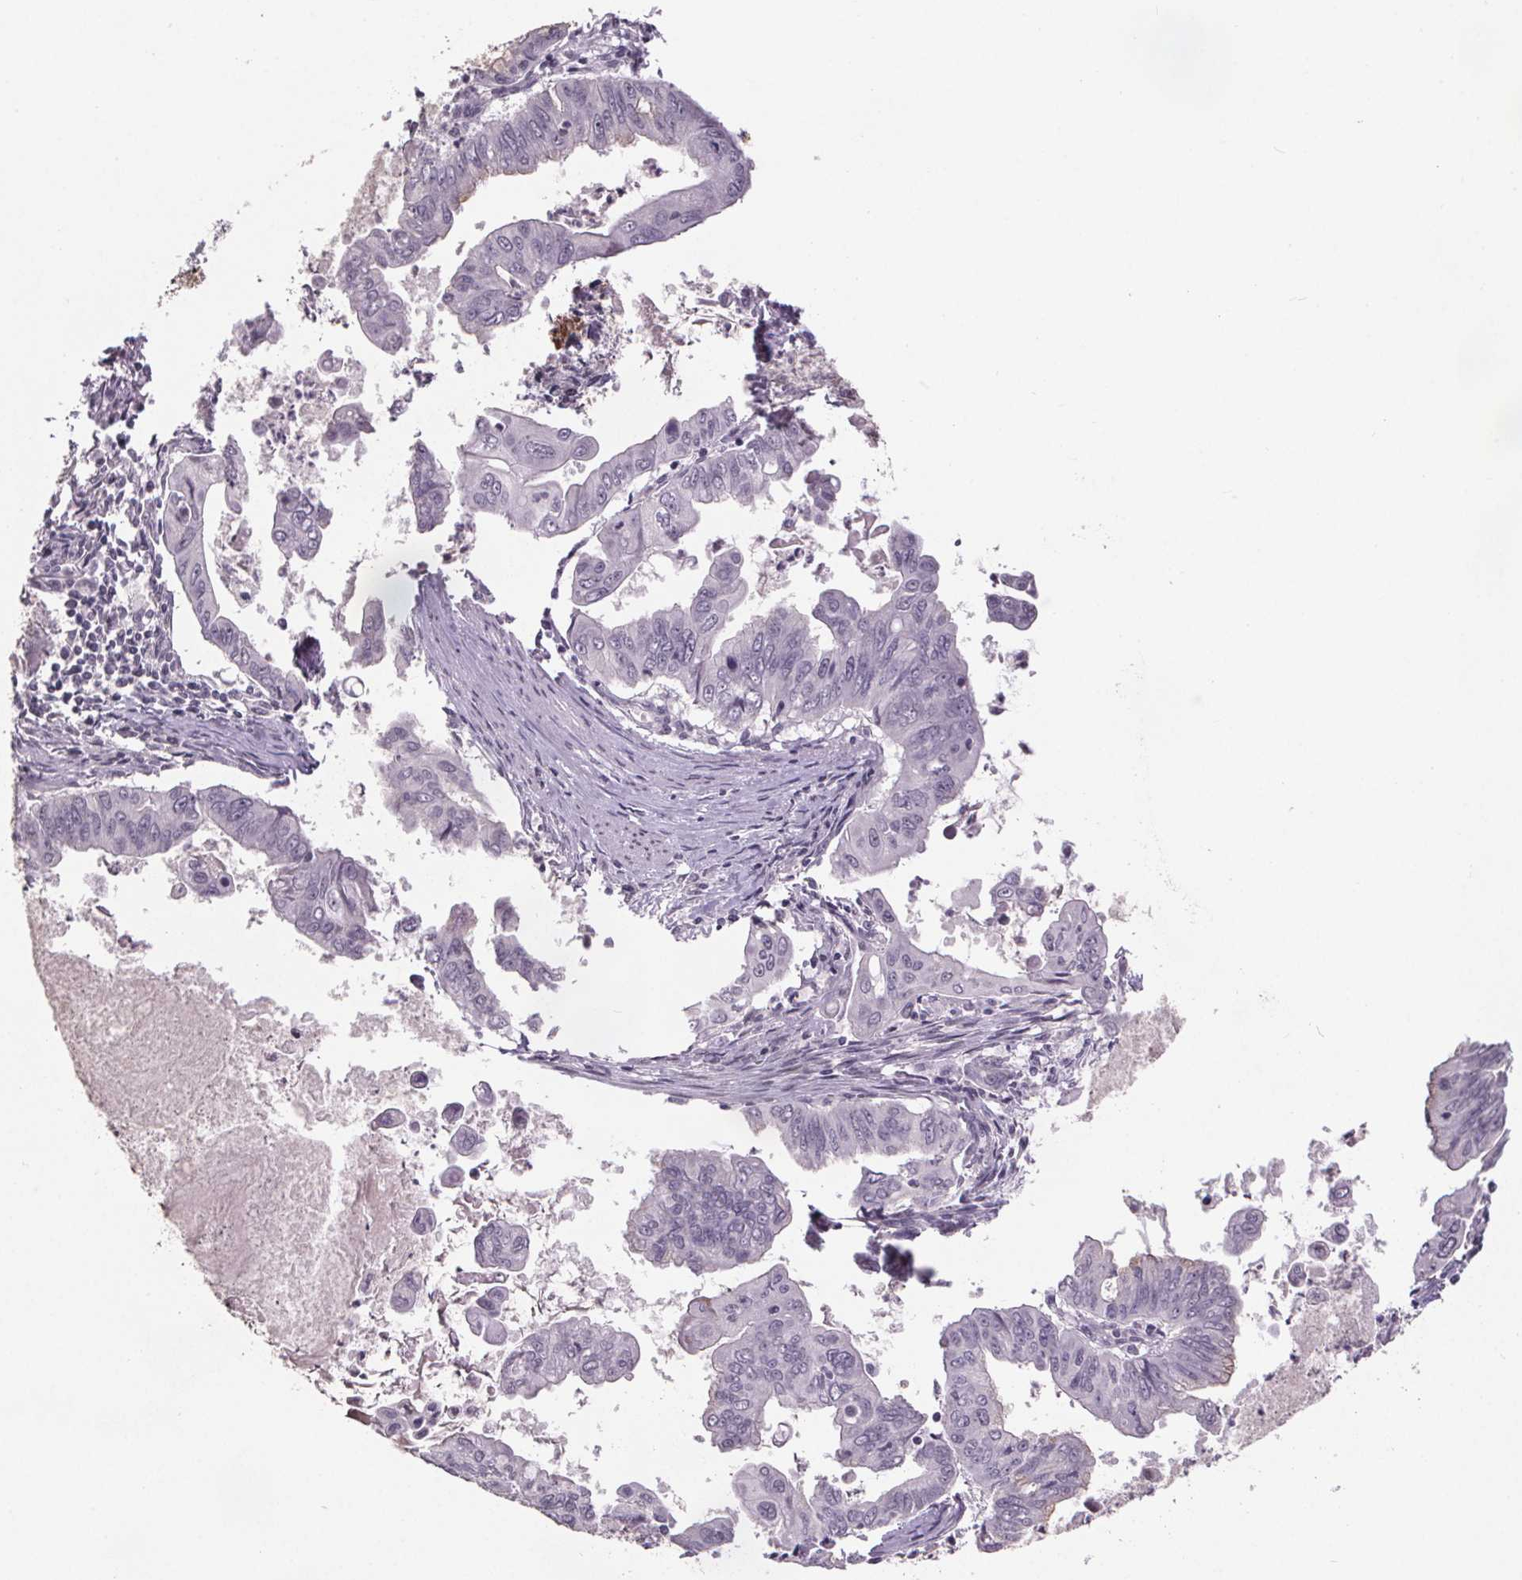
{"staining": {"intensity": "negative", "quantity": "none", "location": "none"}, "tissue": "stomach cancer", "cell_type": "Tumor cells", "image_type": "cancer", "snomed": [{"axis": "morphology", "description": "Adenocarcinoma, NOS"}, {"axis": "topography", "description": "Stomach, upper"}], "caption": "The IHC image has no significant expression in tumor cells of adenocarcinoma (stomach) tissue.", "gene": "NKX6-1", "patient": {"sex": "male", "age": 80}}